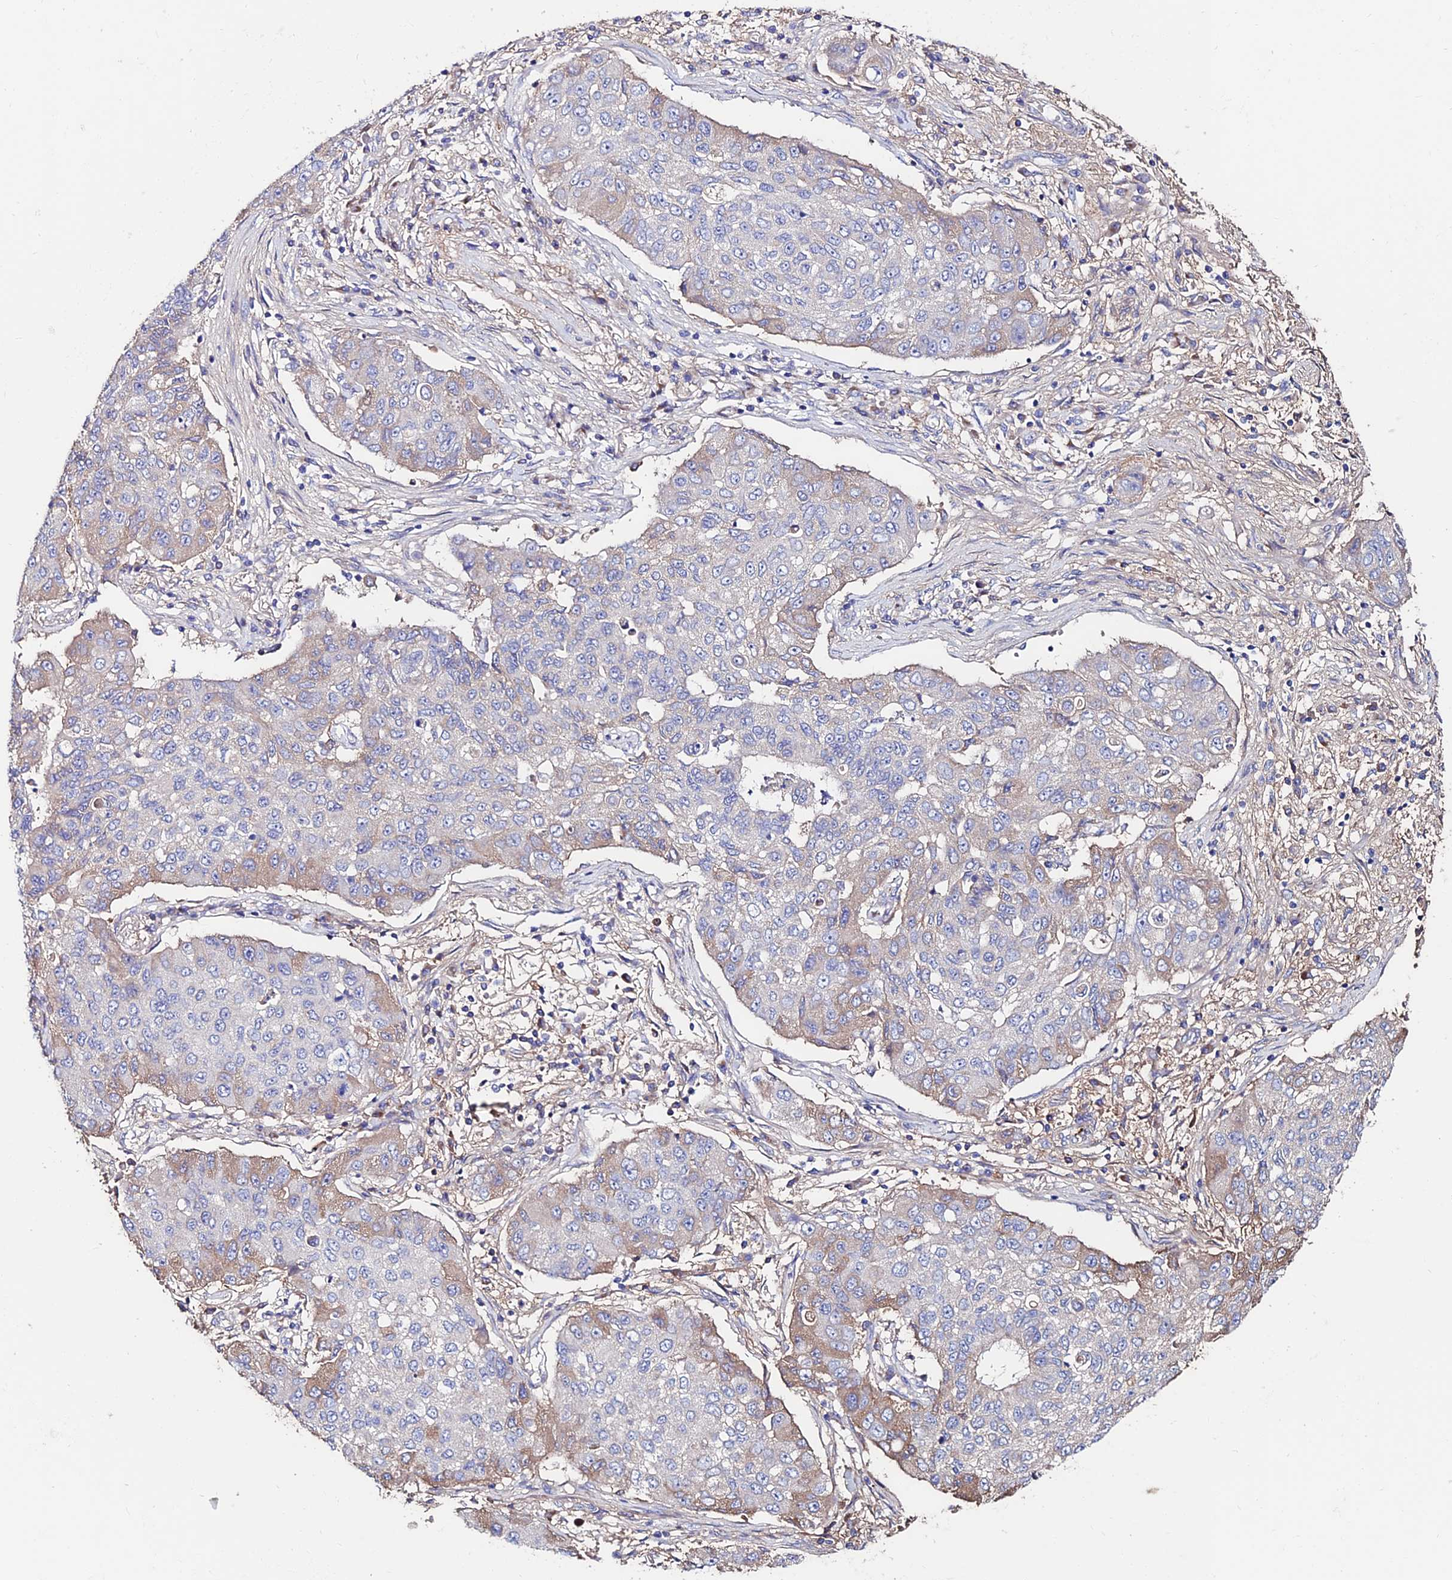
{"staining": {"intensity": "weak", "quantity": "<25%", "location": "cytoplasmic/membranous"}, "tissue": "lung cancer", "cell_type": "Tumor cells", "image_type": "cancer", "snomed": [{"axis": "morphology", "description": "Squamous cell carcinoma, NOS"}, {"axis": "topography", "description": "Lung"}], "caption": "The photomicrograph shows no significant expression in tumor cells of lung cancer (squamous cell carcinoma).", "gene": "SLC25A16", "patient": {"sex": "male", "age": 74}}